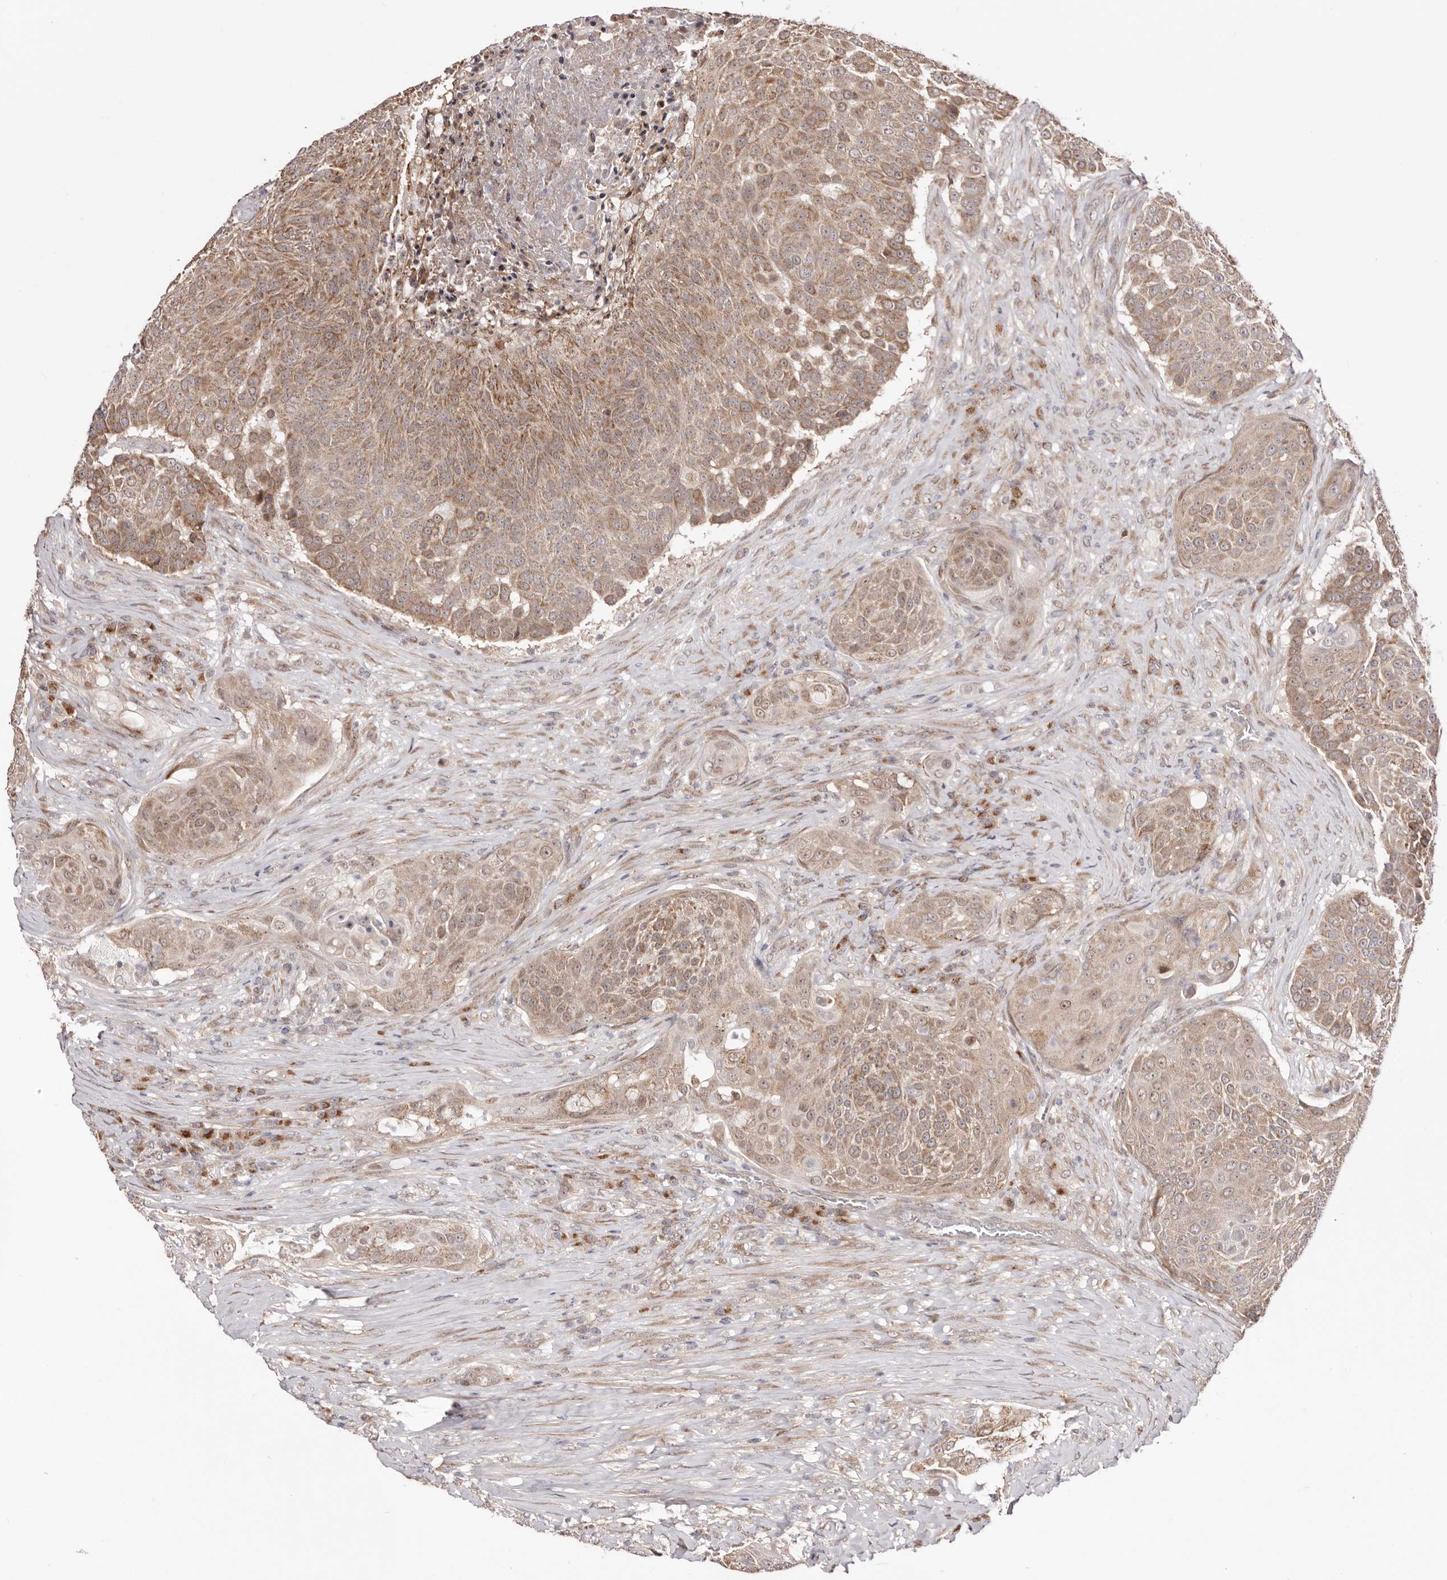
{"staining": {"intensity": "moderate", "quantity": ">75%", "location": "cytoplasmic/membranous"}, "tissue": "urothelial cancer", "cell_type": "Tumor cells", "image_type": "cancer", "snomed": [{"axis": "morphology", "description": "Urothelial carcinoma, High grade"}, {"axis": "topography", "description": "Urinary bladder"}], "caption": "A brown stain highlights moderate cytoplasmic/membranous positivity of a protein in urothelial cancer tumor cells.", "gene": "EGR3", "patient": {"sex": "female", "age": 63}}